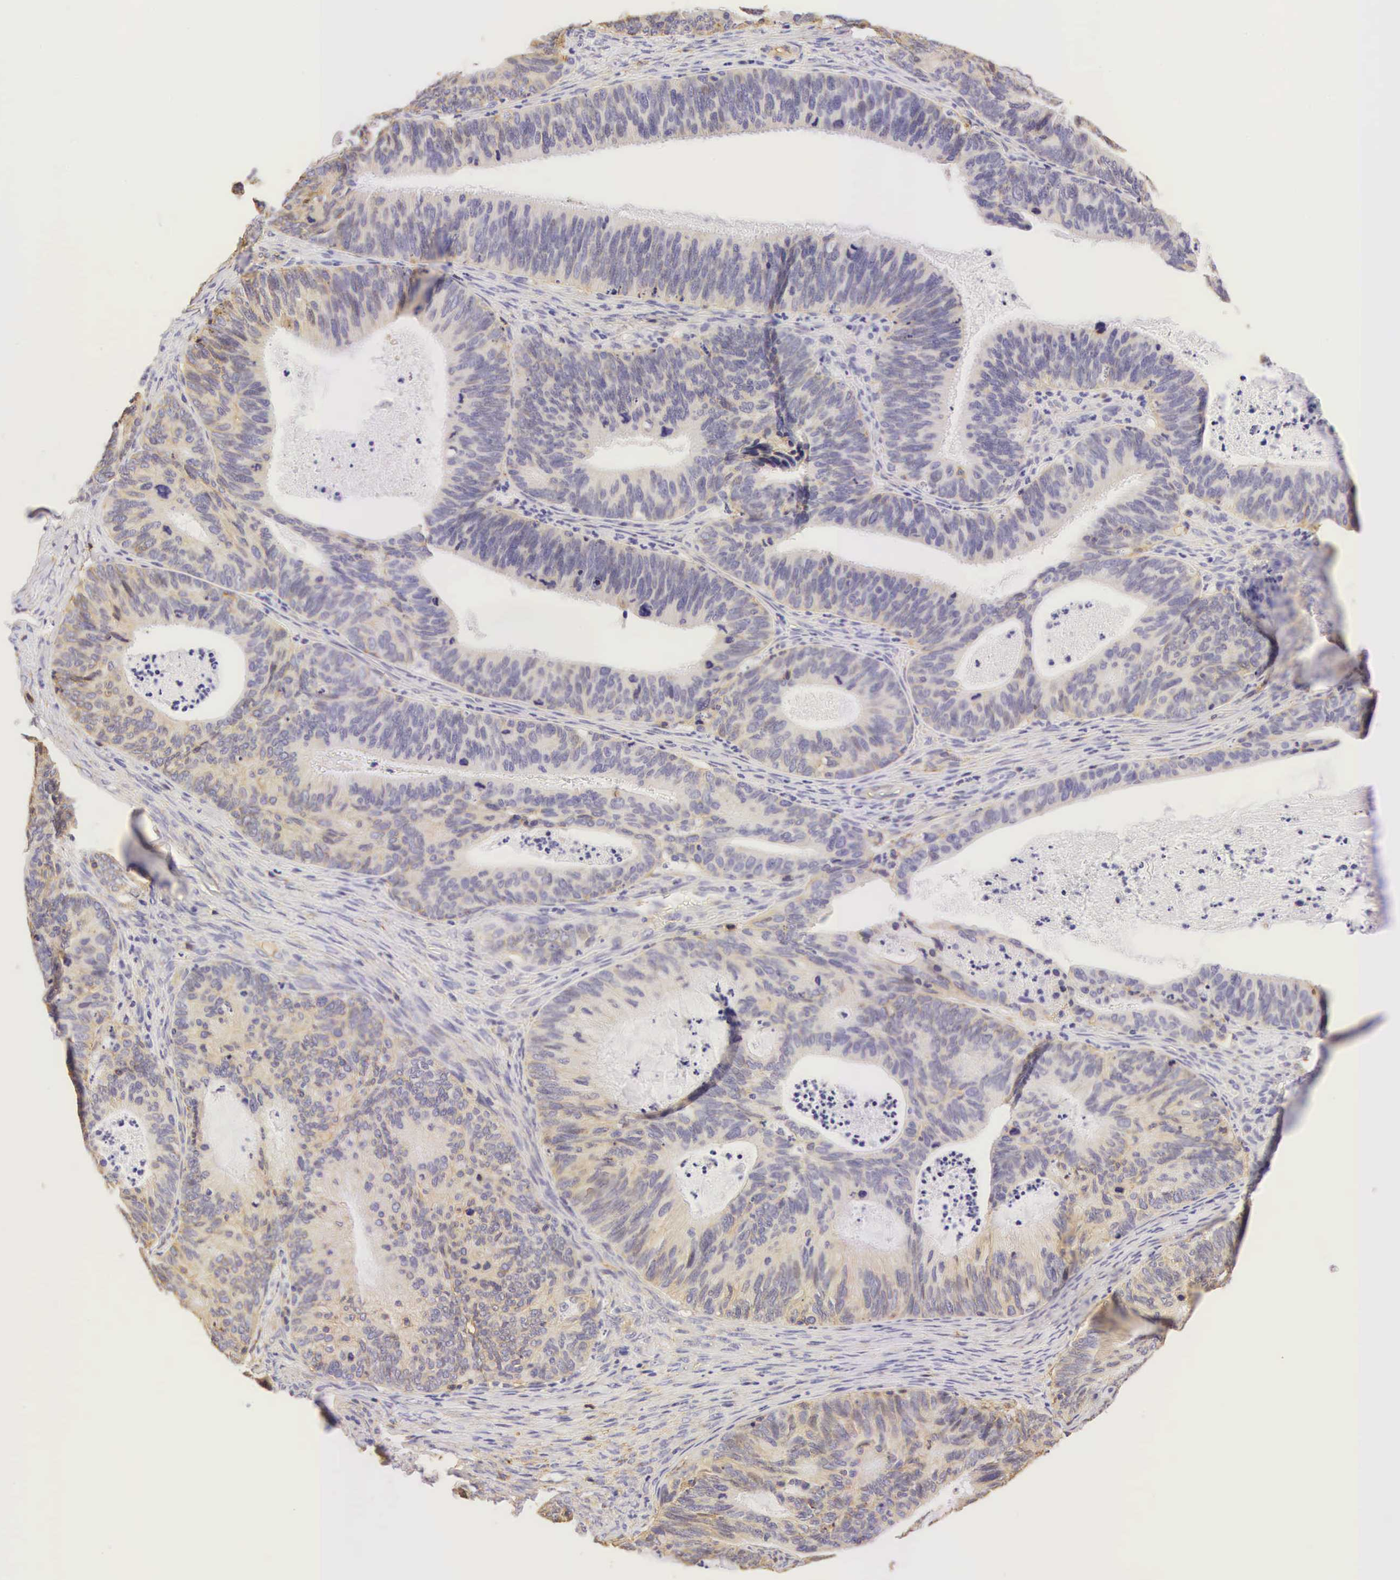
{"staining": {"intensity": "weak", "quantity": "25%-75%", "location": "cytoplasmic/membranous"}, "tissue": "ovarian cancer", "cell_type": "Tumor cells", "image_type": "cancer", "snomed": [{"axis": "morphology", "description": "Carcinoma, endometroid"}, {"axis": "topography", "description": "Ovary"}], "caption": "Brown immunohistochemical staining in human ovarian cancer displays weak cytoplasmic/membranous expression in about 25%-75% of tumor cells.", "gene": "CD99", "patient": {"sex": "female", "age": 52}}